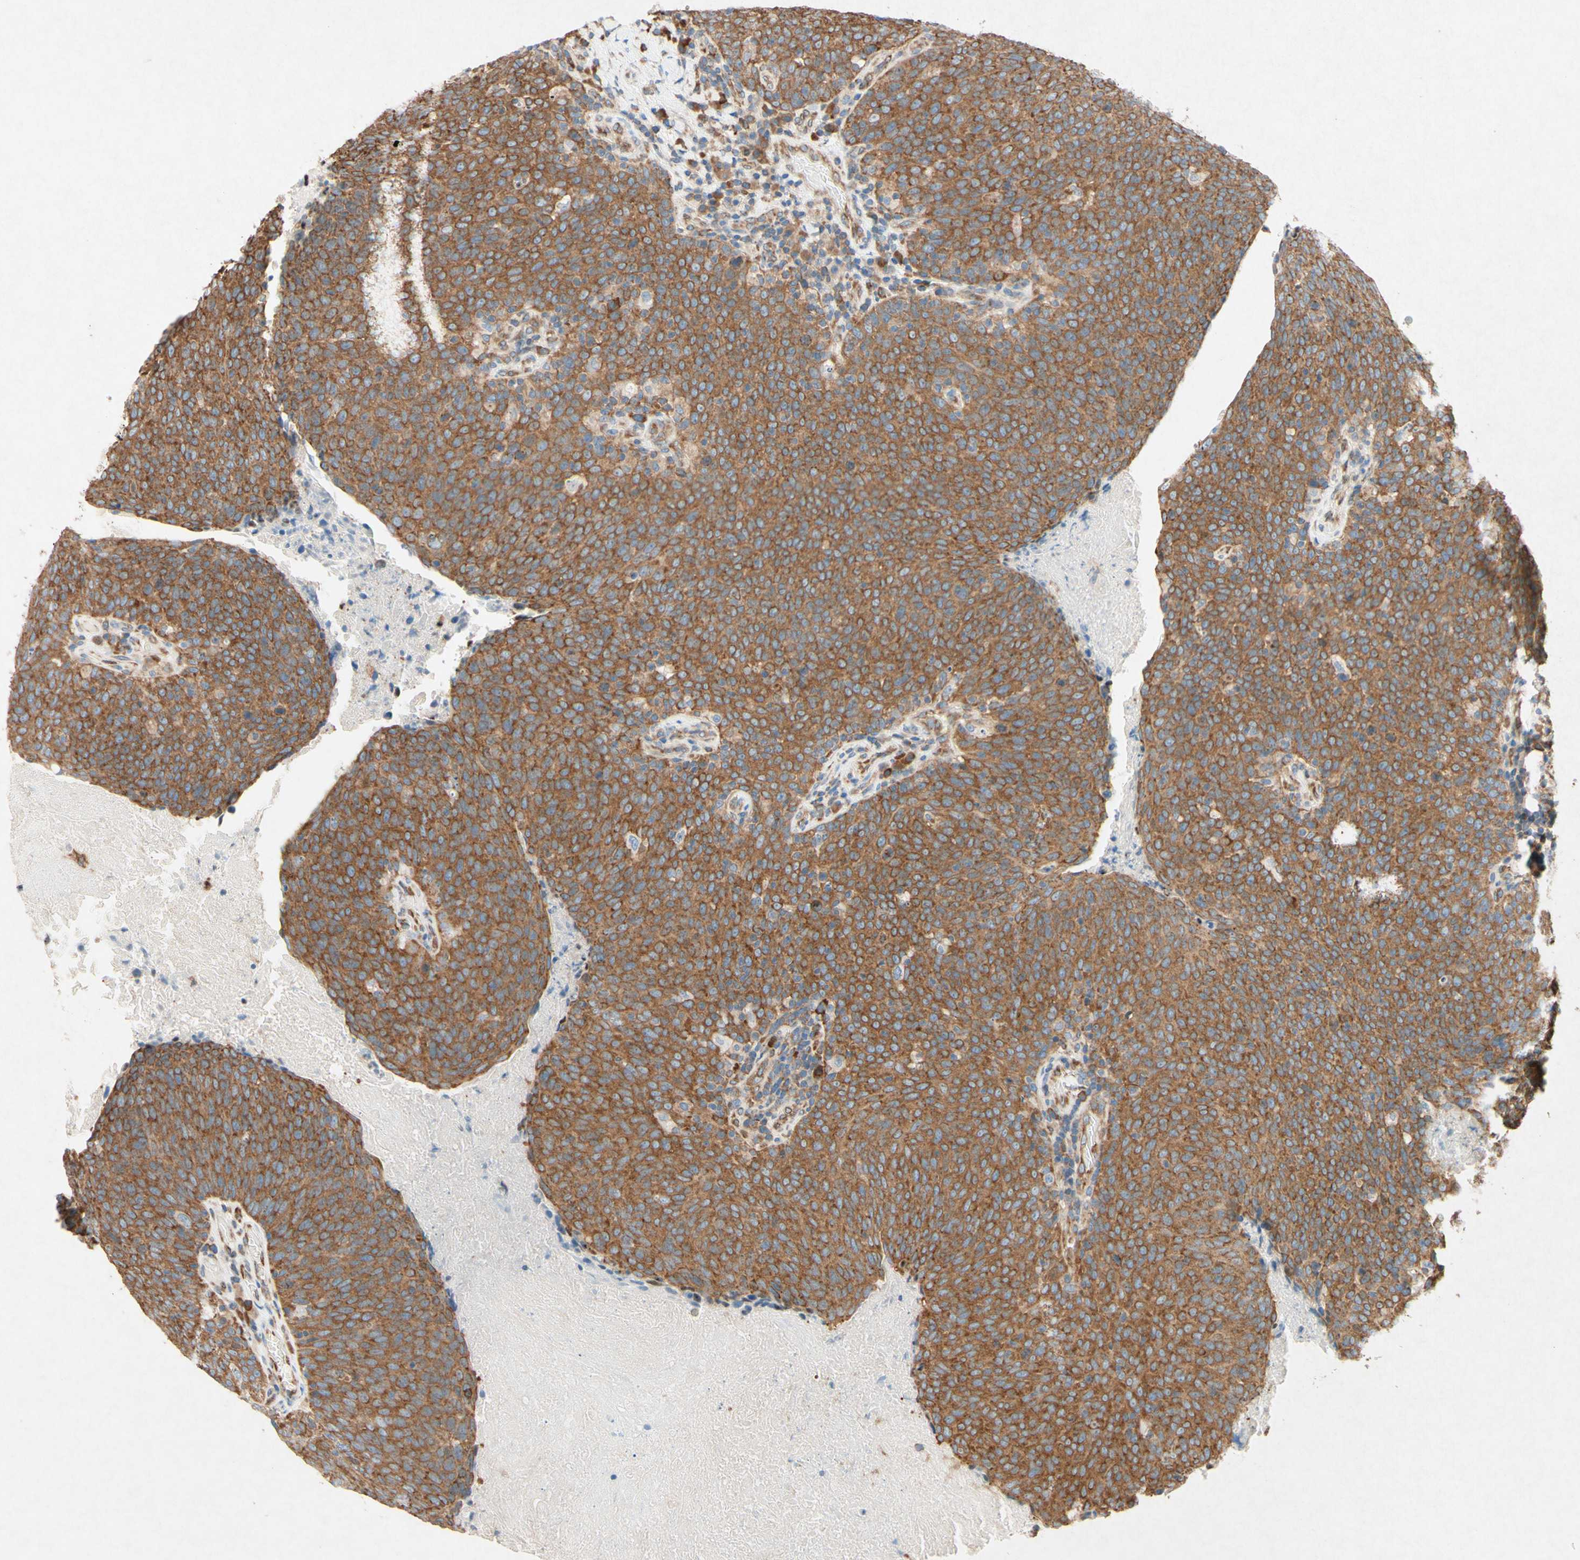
{"staining": {"intensity": "moderate", "quantity": ">75%", "location": "cytoplasmic/membranous"}, "tissue": "head and neck cancer", "cell_type": "Tumor cells", "image_type": "cancer", "snomed": [{"axis": "morphology", "description": "Squamous cell carcinoma, NOS"}, {"axis": "morphology", "description": "Squamous cell carcinoma, metastatic, NOS"}, {"axis": "topography", "description": "Lymph node"}, {"axis": "topography", "description": "Head-Neck"}], "caption": "DAB (3,3'-diaminobenzidine) immunohistochemical staining of human head and neck metastatic squamous cell carcinoma exhibits moderate cytoplasmic/membranous protein expression in approximately >75% of tumor cells. Immunohistochemistry (ihc) stains the protein of interest in brown and the nuclei are stained blue.", "gene": "PABPC1", "patient": {"sex": "male", "age": 62}}